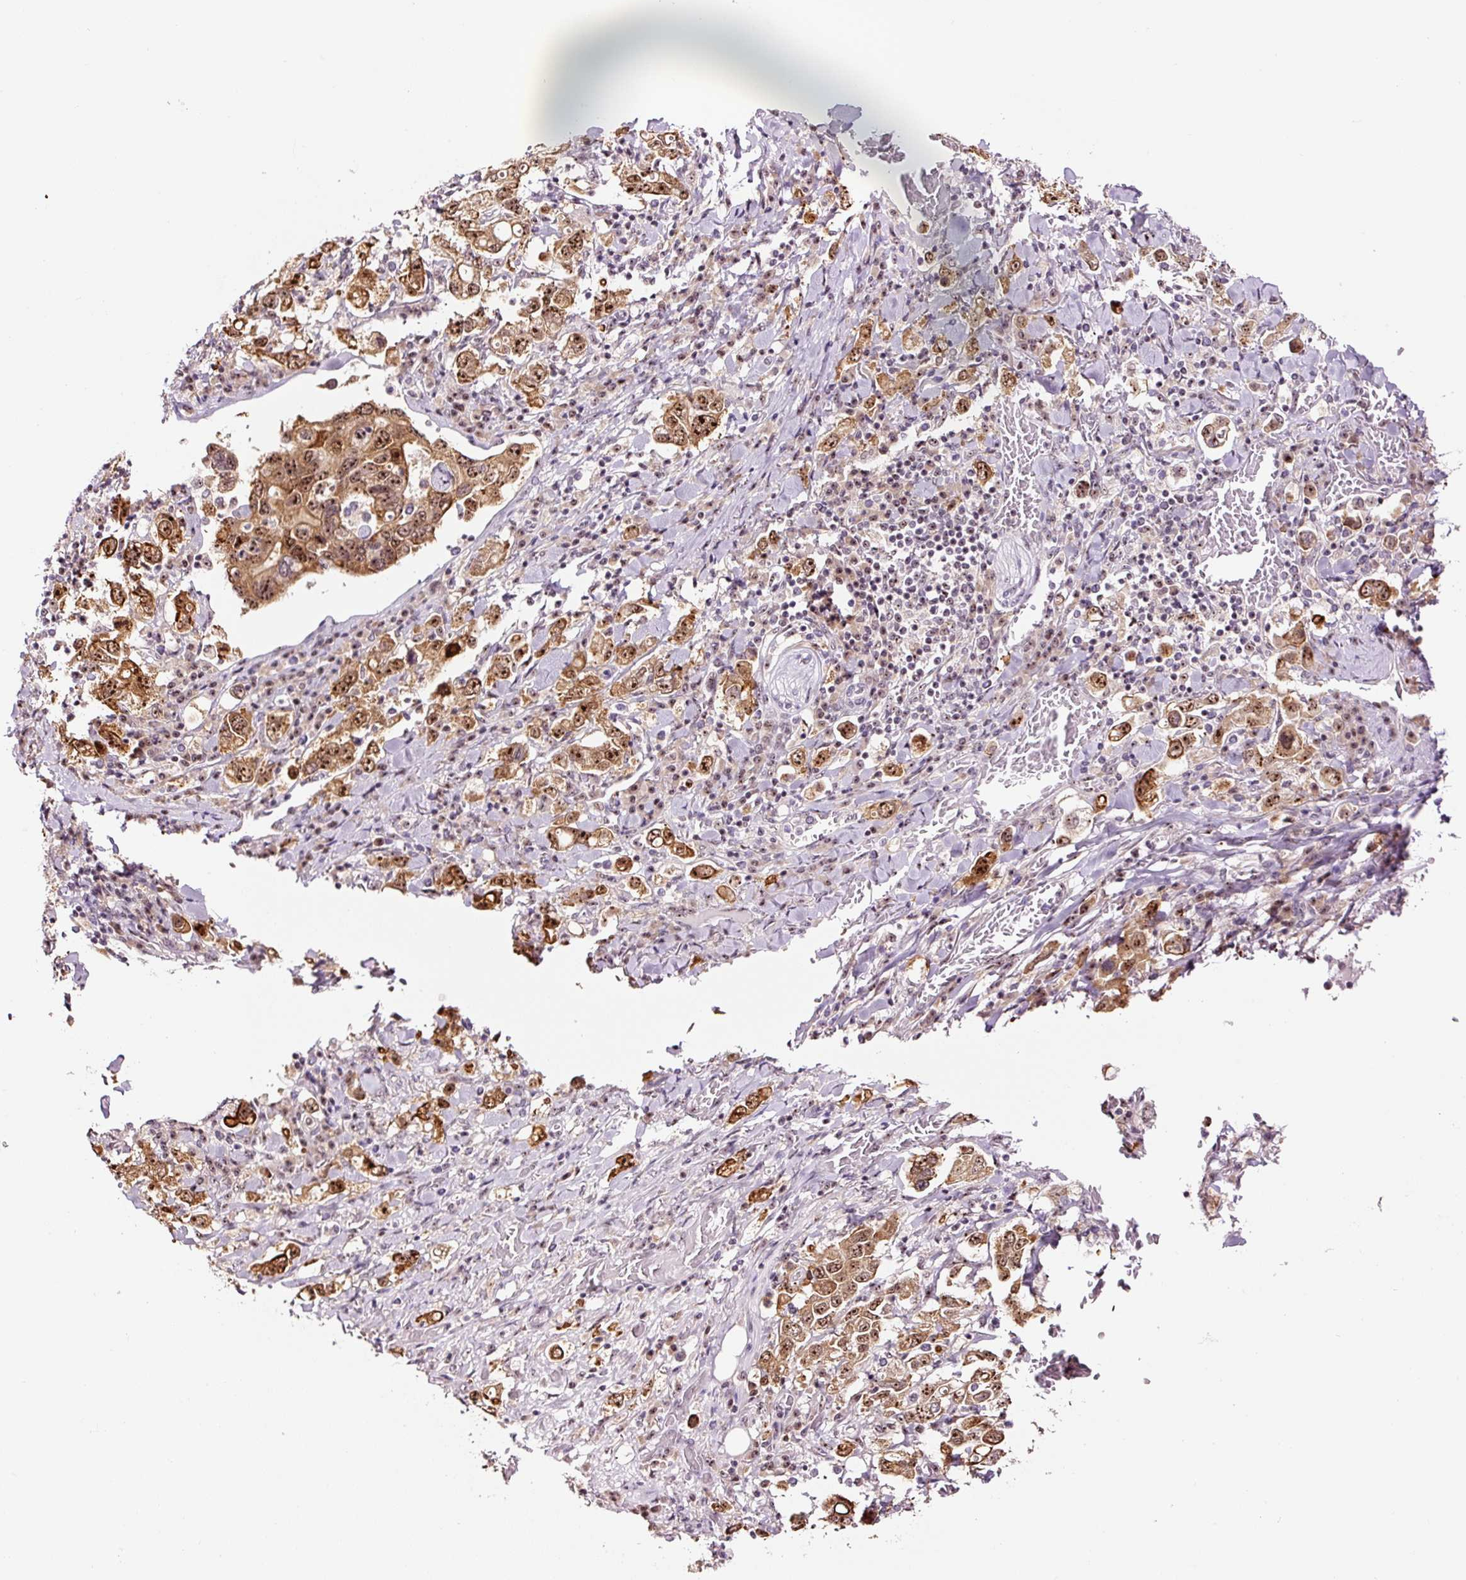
{"staining": {"intensity": "moderate", "quantity": ">75%", "location": "cytoplasmic/membranous,nuclear"}, "tissue": "stomach cancer", "cell_type": "Tumor cells", "image_type": "cancer", "snomed": [{"axis": "morphology", "description": "Adenocarcinoma, NOS"}, {"axis": "topography", "description": "Stomach, upper"}], "caption": "This micrograph exhibits IHC staining of human adenocarcinoma (stomach), with medium moderate cytoplasmic/membranous and nuclear expression in about >75% of tumor cells.", "gene": "GNL3", "patient": {"sex": "male", "age": 62}}